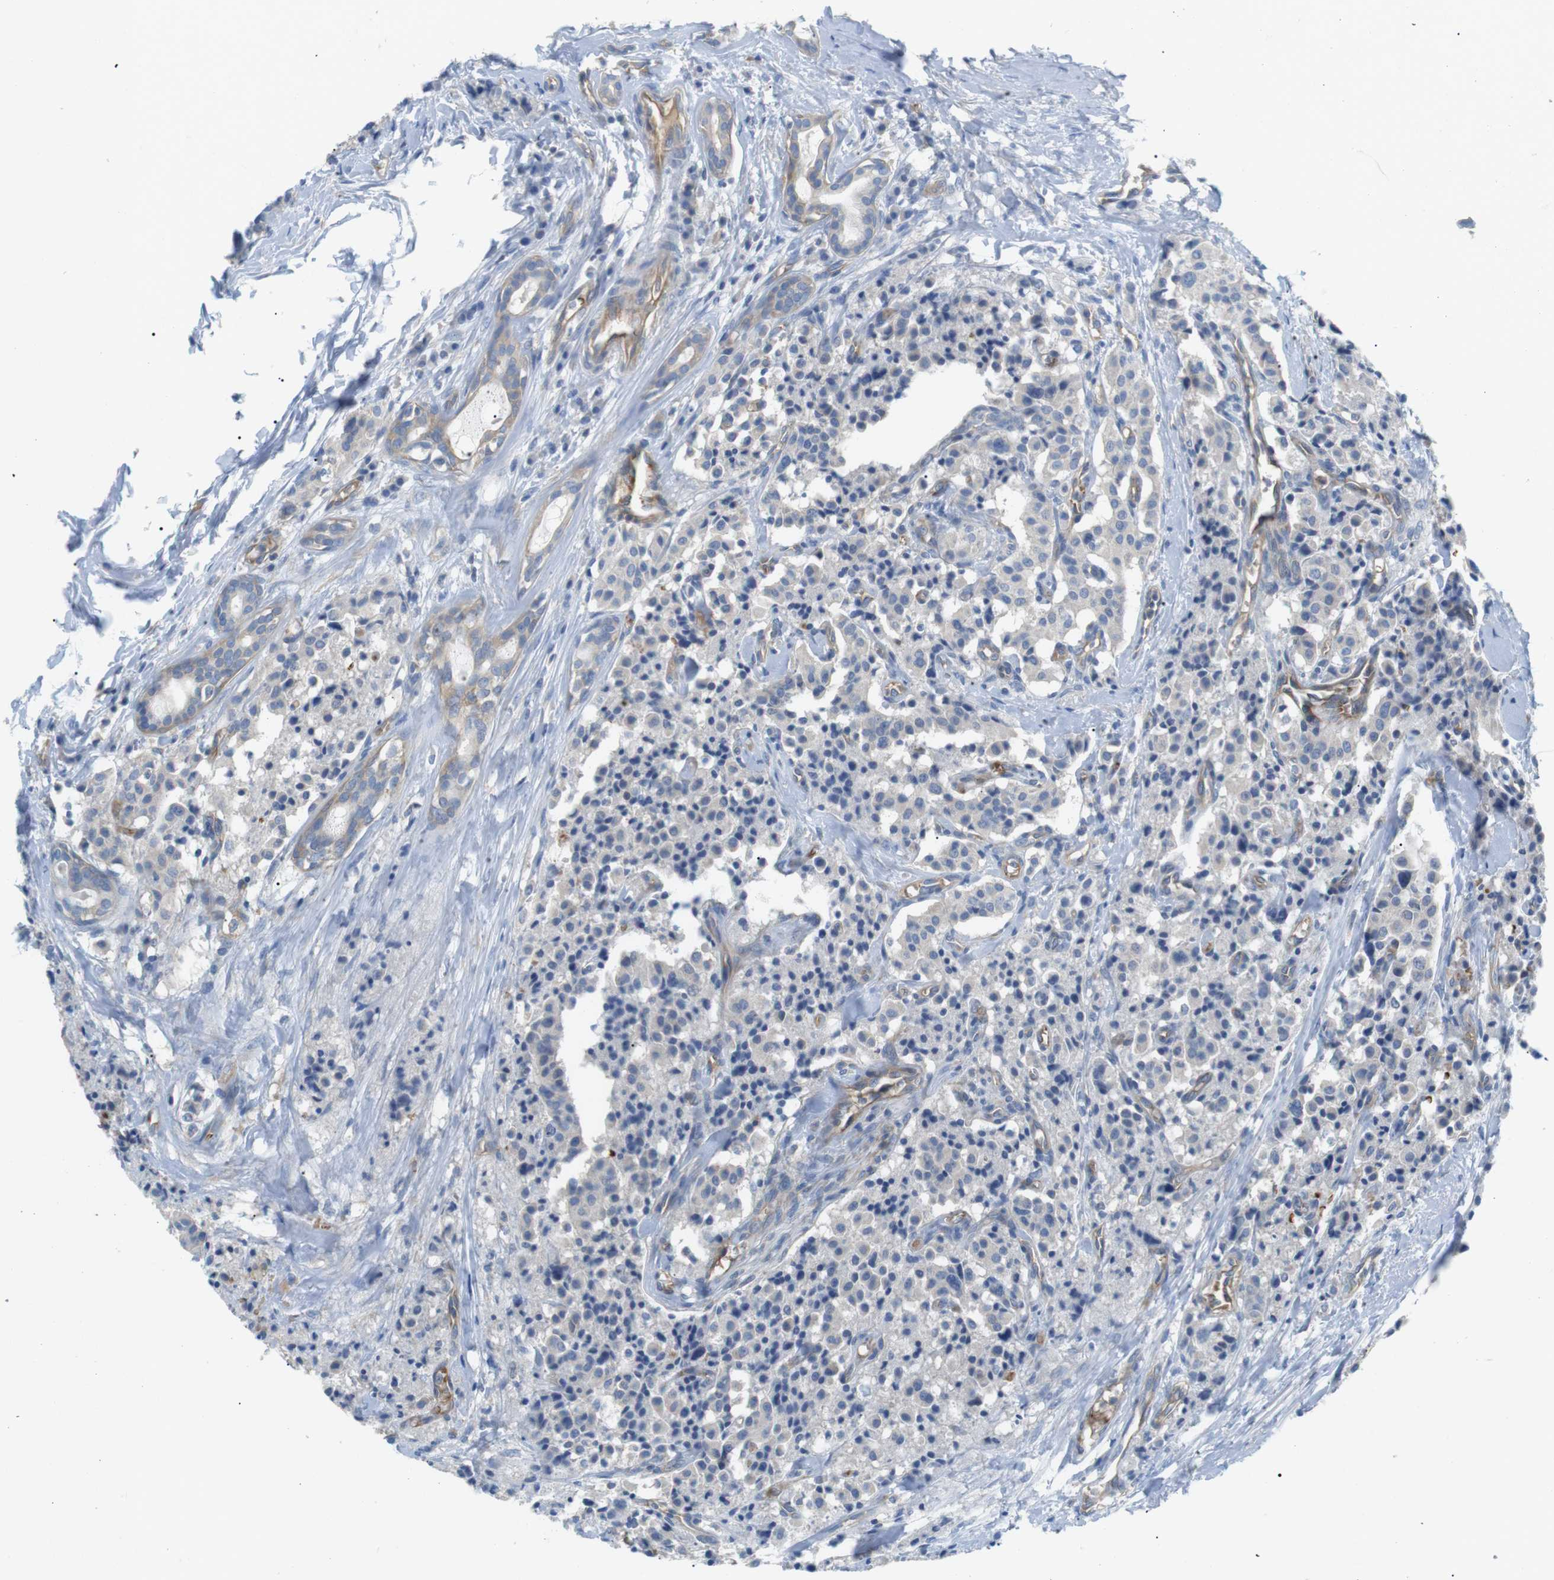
{"staining": {"intensity": "negative", "quantity": "none", "location": "none"}, "tissue": "carcinoid", "cell_type": "Tumor cells", "image_type": "cancer", "snomed": [{"axis": "morphology", "description": "Carcinoid, malignant, NOS"}, {"axis": "topography", "description": "Lung"}], "caption": "Immunohistochemical staining of carcinoid (malignant) reveals no significant positivity in tumor cells. (DAB immunohistochemistry visualized using brightfield microscopy, high magnification).", "gene": "ADCY10", "patient": {"sex": "male", "age": 30}}